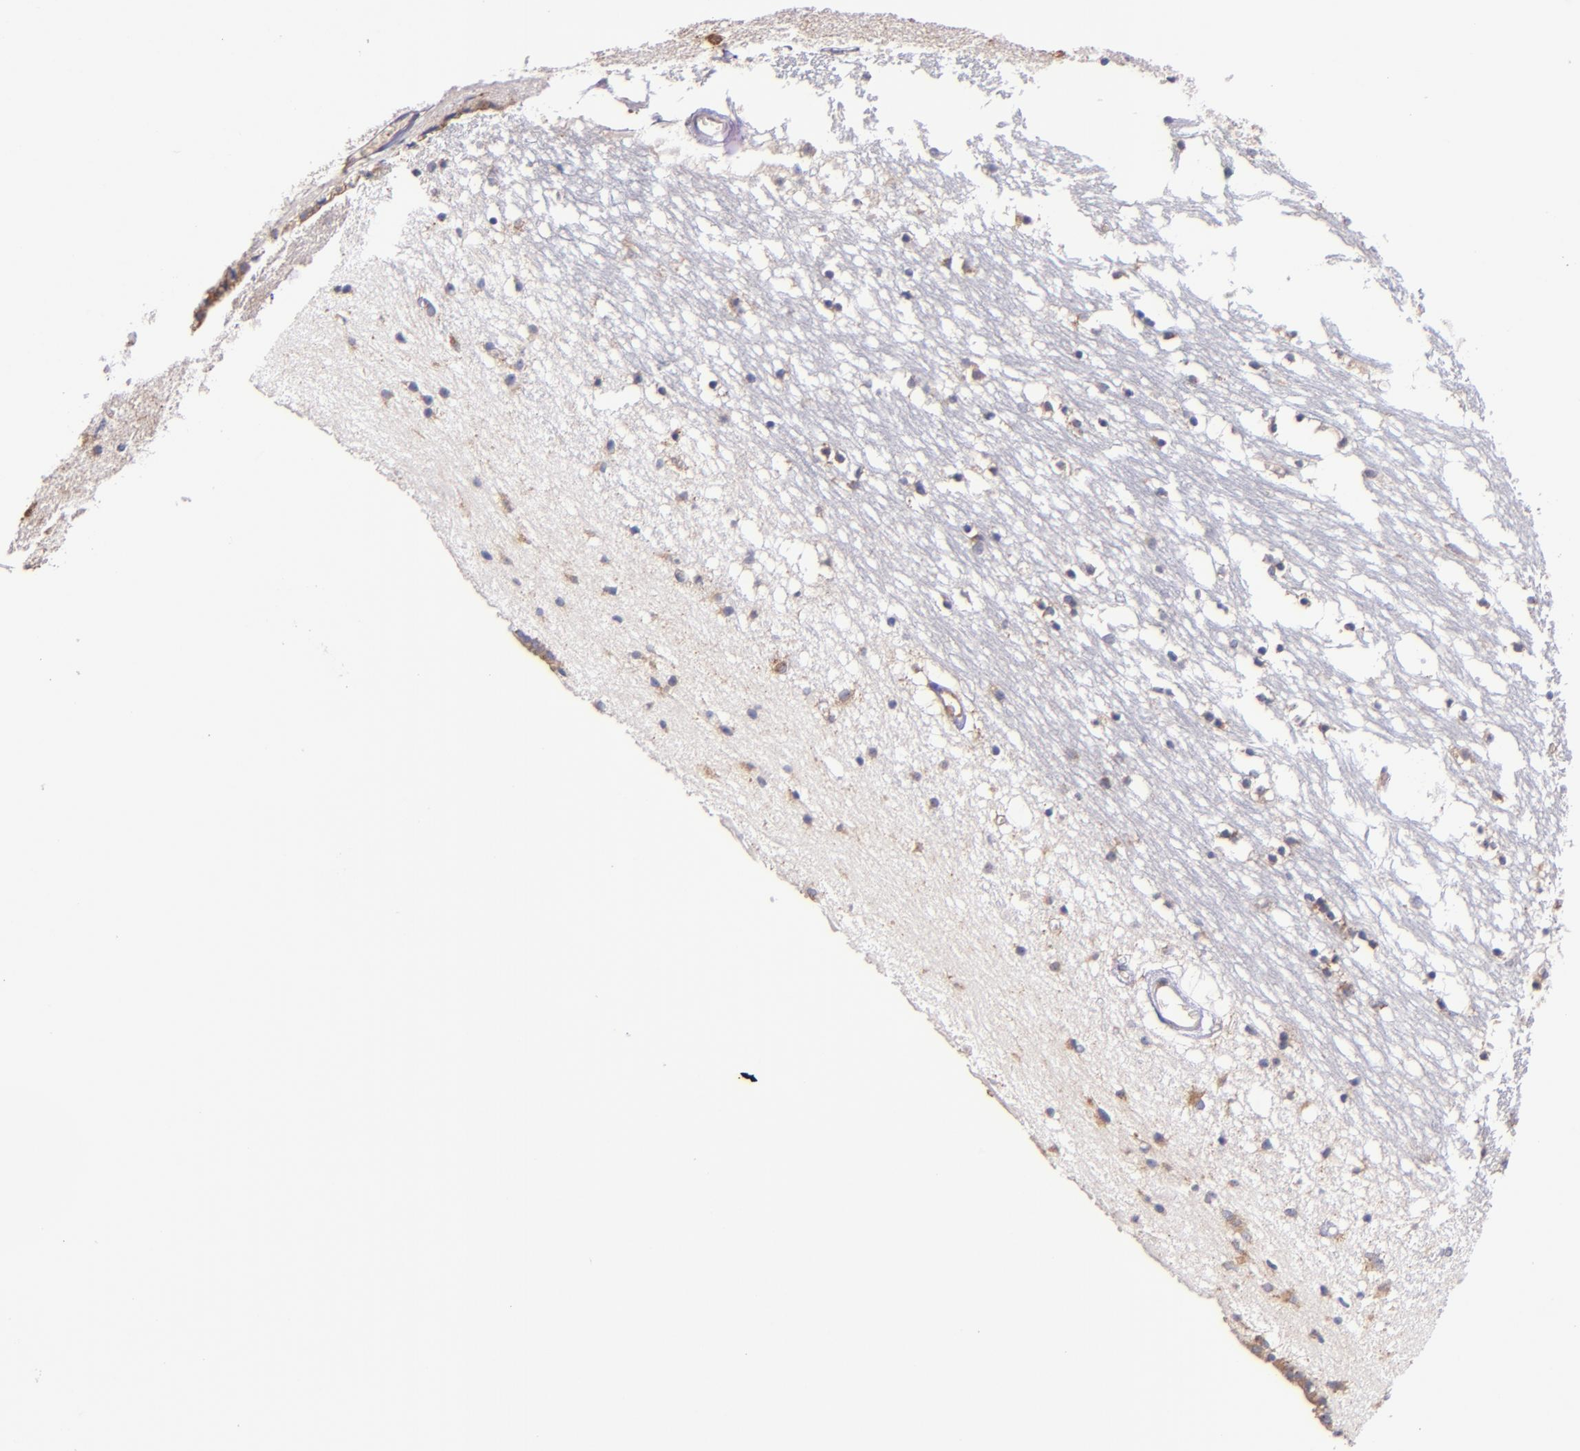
{"staining": {"intensity": "moderate", "quantity": "<25%", "location": "cytoplasmic/membranous"}, "tissue": "caudate", "cell_type": "Glial cells", "image_type": "normal", "snomed": [{"axis": "morphology", "description": "Normal tissue, NOS"}, {"axis": "topography", "description": "Lateral ventricle wall"}], "caption": "Caudate stained with DAB (3,3'-diaminobenzidine) immunohistochemistry (IHC) demonstrates low levels of moderate cytoplasmic/membranous positivity in about <25% of glial cells. (Stains: DAB in brown, nuclei in blue, Microscopy: brightfield microscopy at high magnification).", "gene": "EIF4ENIF1", "patient": {"sex": "male", "age": 45}}